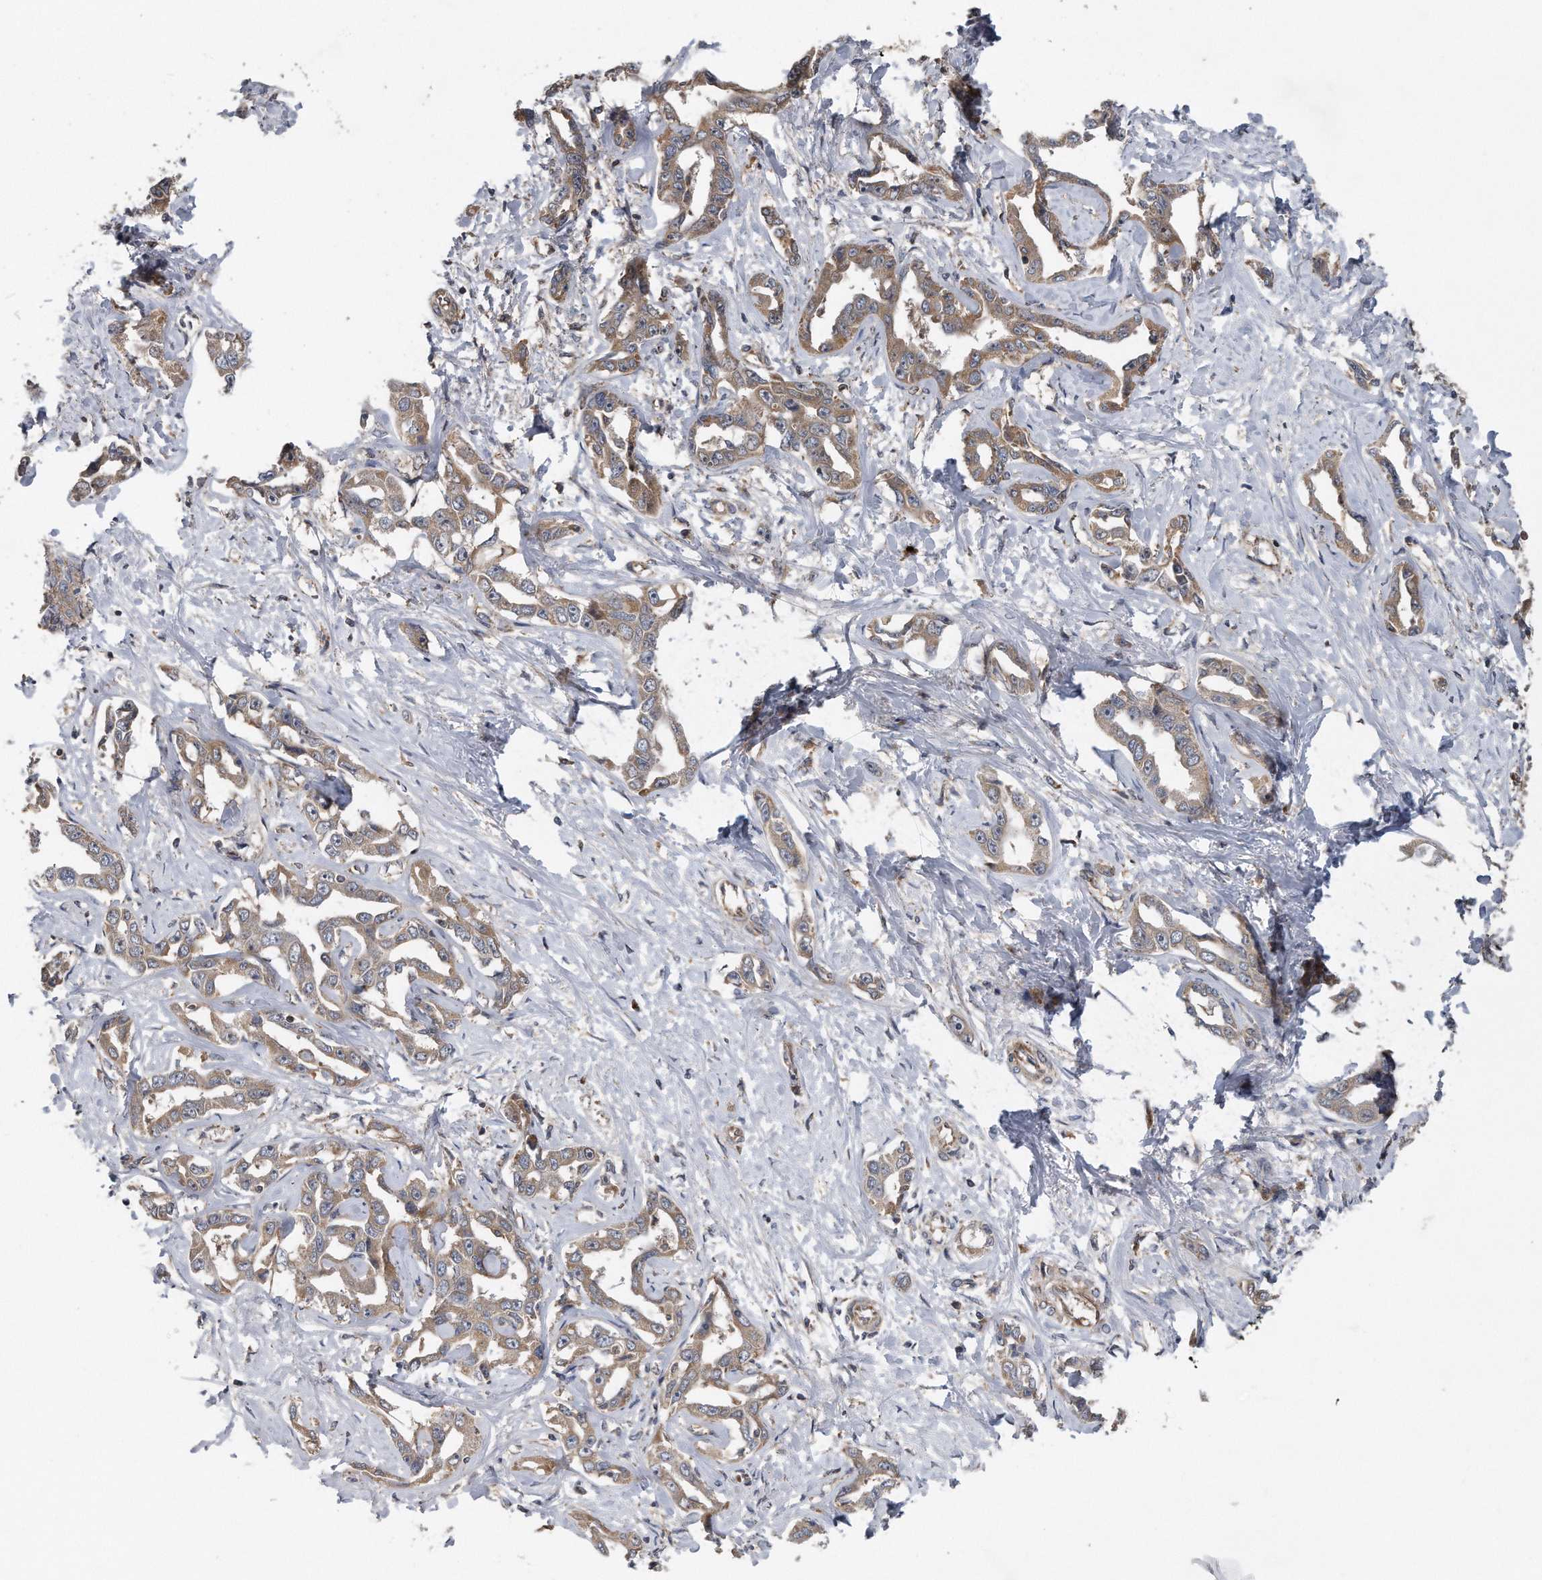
{"staining": {"intensity": "moderate", "quantity": ">75%", "location": "cytoplasmic/membranous"}, "tissue": "liver cancer", "cell_type": "Tumor cells", "image_type": "cancer", "snomed": [{"axis": "morphology", "description": "Cholangiocarcinoma"}, {"axis": "topography", "description": "Liver"}], "caption": "The photomicrograph shows staining of cholangiocarcinoma (liver), revealing moderate cytoplasmic/membranous protein positivity (brown color) within tumor cells. Using DAB (brown) and hematoxylin (blue) stains, captured at high magnification using brightfield microscopy.", "gene": "ALPK2", "patient": {"sex": "male", "age": 59}}